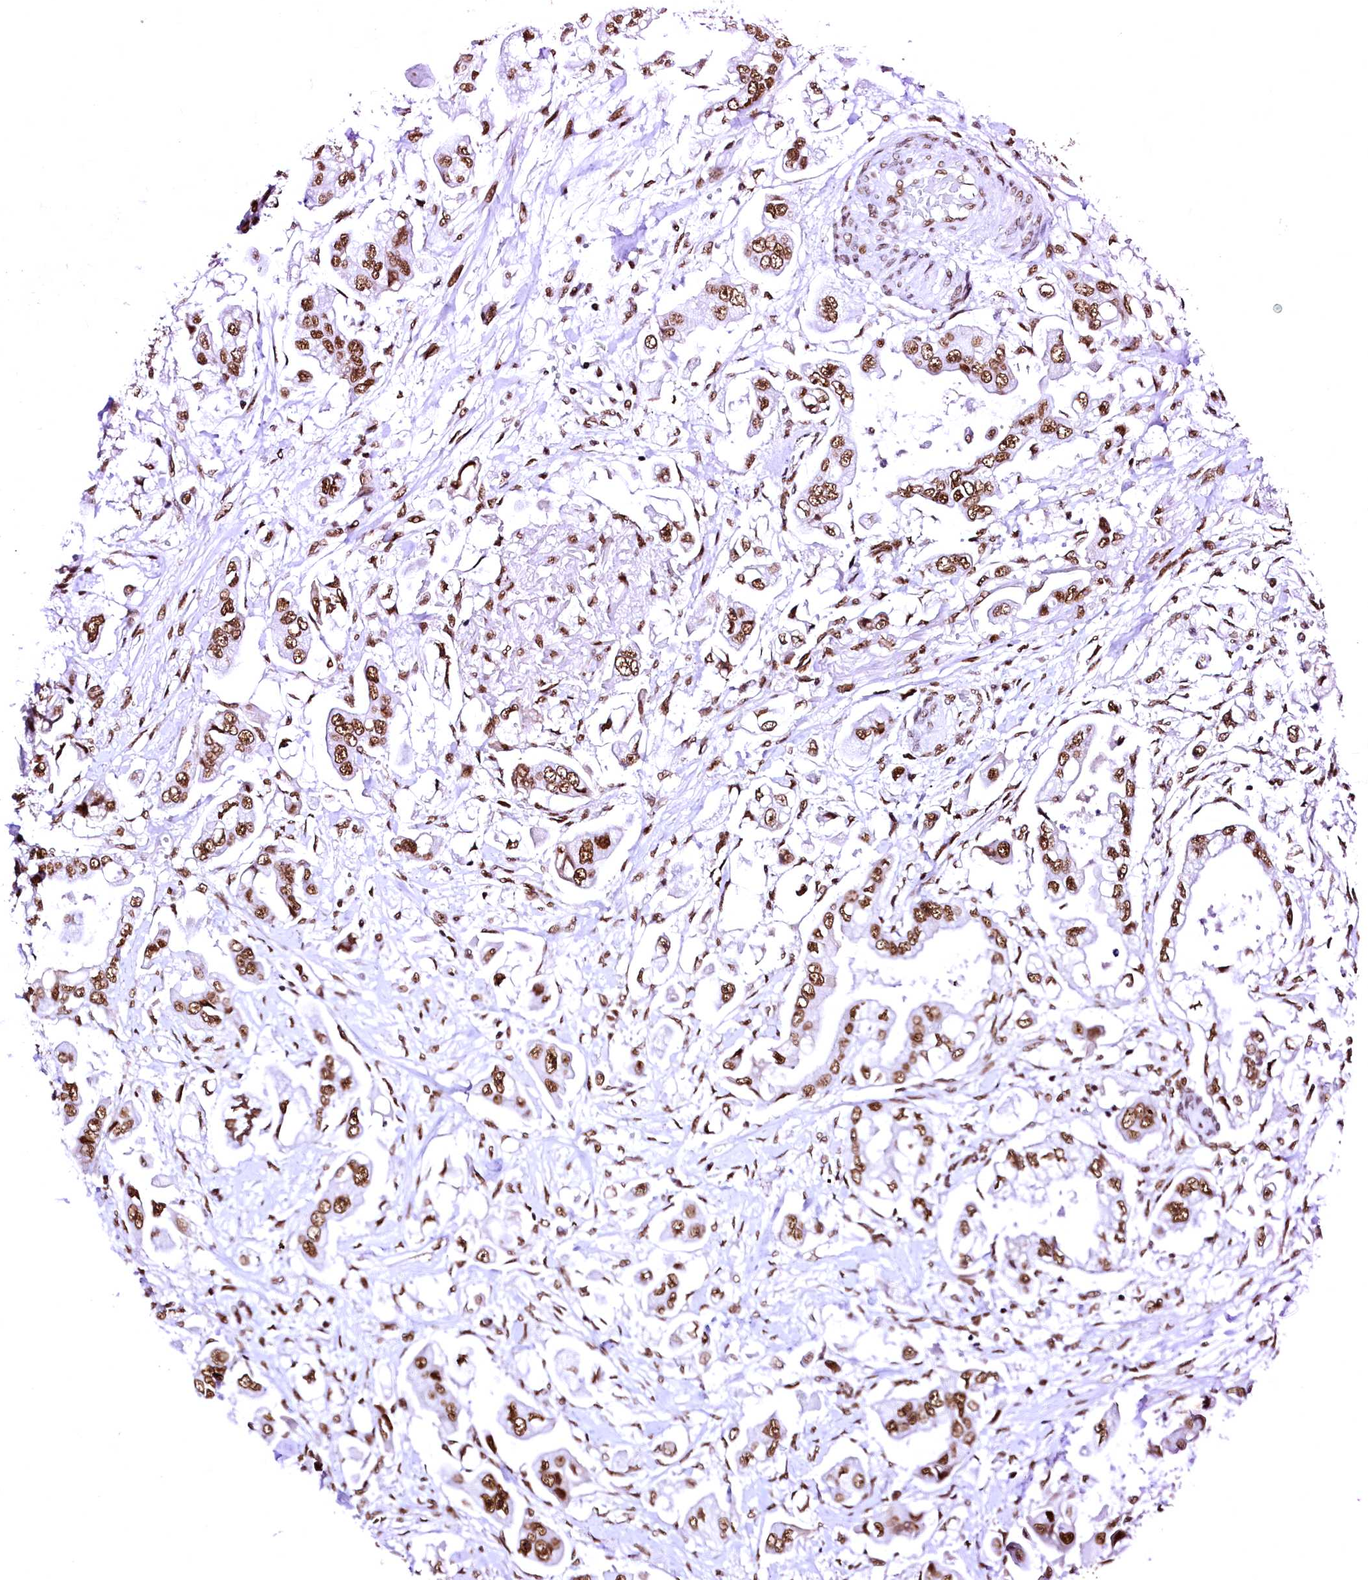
{"staining": {"intensity": "moderate", "quantity": ">75%", "location": "nuclear"}, "tissue": "stomach cancer", "cell_type": "Tumor cells", "image_type": "cancer", "snomed": [{"axis": "morphology", "description": "Adenocarcinoma, NOS"}, {"axis": "topography", "description": "Stomach"}], "caption": "Stomach adenocarcinoma tissue displays moderate nuclear staining in about >75% of tumor cells, visualized by immunohistochemistry. Immunohistochemistry (ihc) stains the protein of interest in brown and the nuclei are stained blue.", "gene": "CPSF6", "patient": {"sex": "male", "age": 62}}